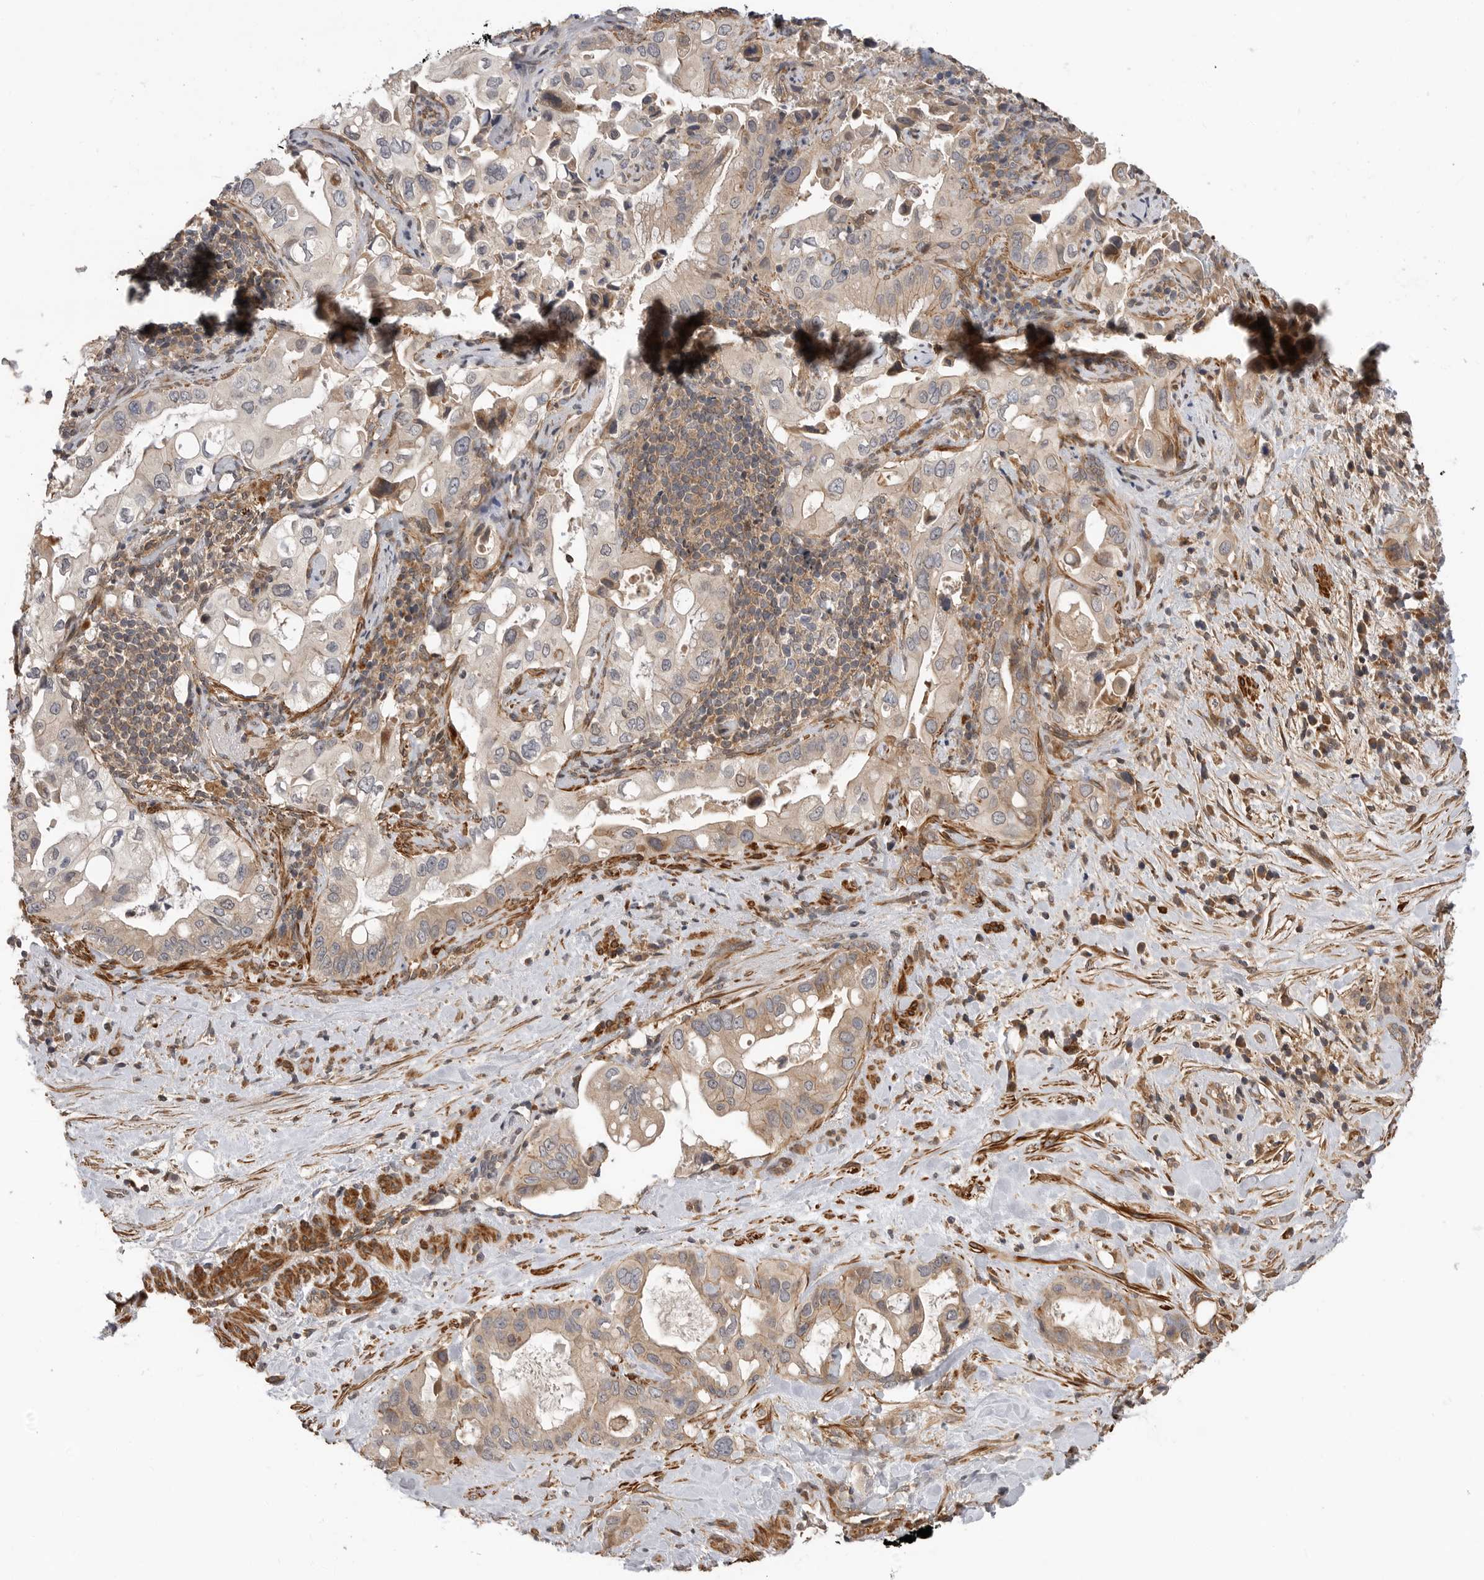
{"staining": {"intensity": "weak", "quantity": "25%-75%", "location": "cytoplasmic/membranous"}, "tissue": "pancreatic cancer", "cell_type": "Tumor cells", "image_type": "cancer", "snomed": [{"axis": "morphology", "description": "Inflammation, NOS"}, {"axis": "morphology", "description": "Adenocarcinoma, NOS"}, {"axis": "topography", "description": "Pancreas"}], "caption": "Weak cytoplasmic/membranous protein positivity is identified in about 25%-75% of tumor cells in pancreatic adenocarcinoma. The staining was performed using DAB, with brown indicating positive protein expression. Nuclei are stained blue with hematoxylin.", "gene": "TRIM56", "patient": {"sex": "female", "age": 56}}